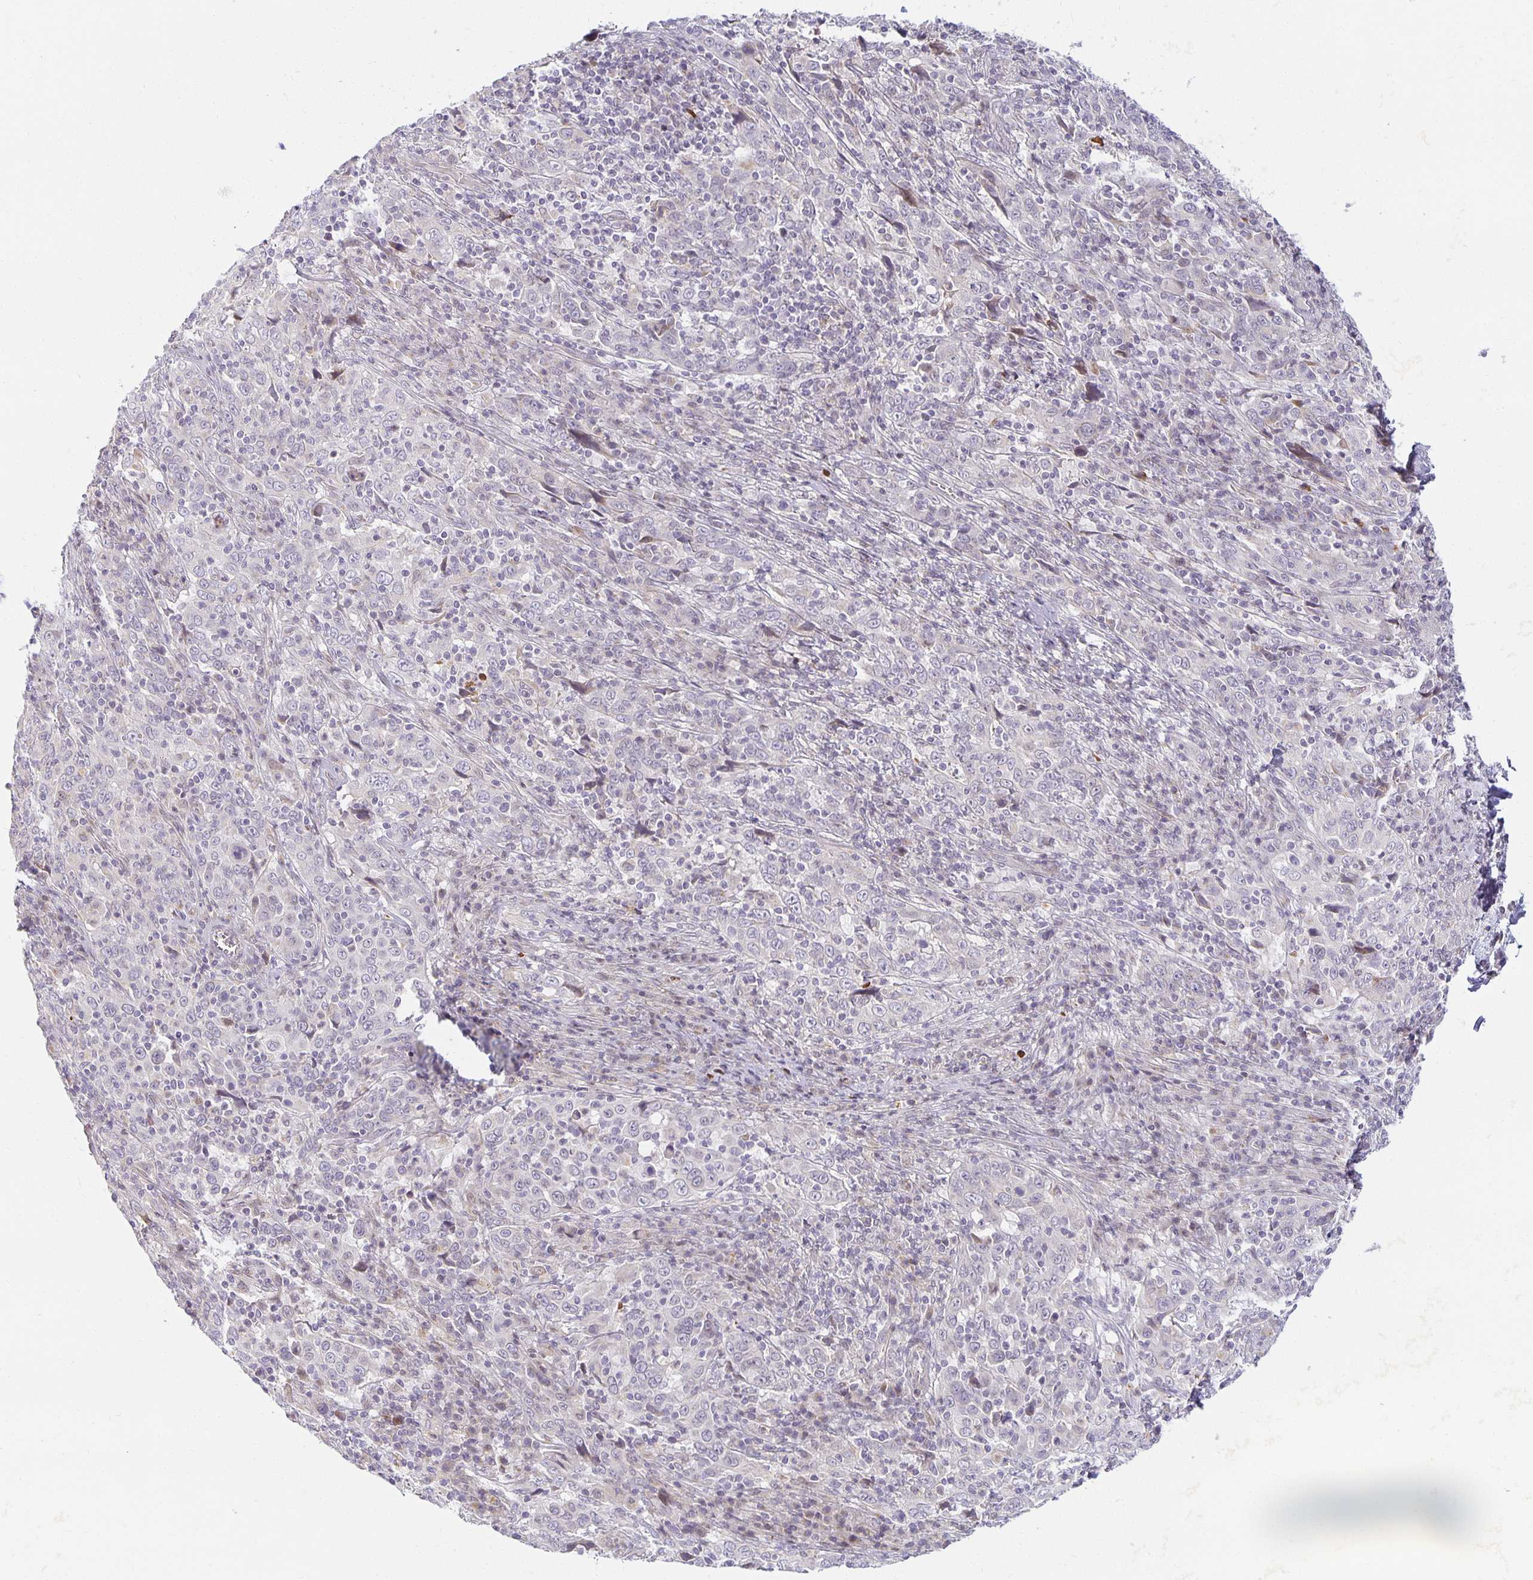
{"staining": {"intensity": "negative", "quantity": "none", "location": "none"}, "tissue": "cervical cancer", "cell_type": "Tumor cells", "image_type": "cancer", "snomed": [{"axis": "morphology", "description": "Squamous cell carcinoma, NOS"}, {"axis": "topography", "description": "Cervix"}], "caption": "This is an immunohistochemistry (IHC) image of human squamous cell carcinoma (cervical). There is no positivity in tumor cells.", "gene": "EHF", "patient": {"sex": "female", "age": 46}}